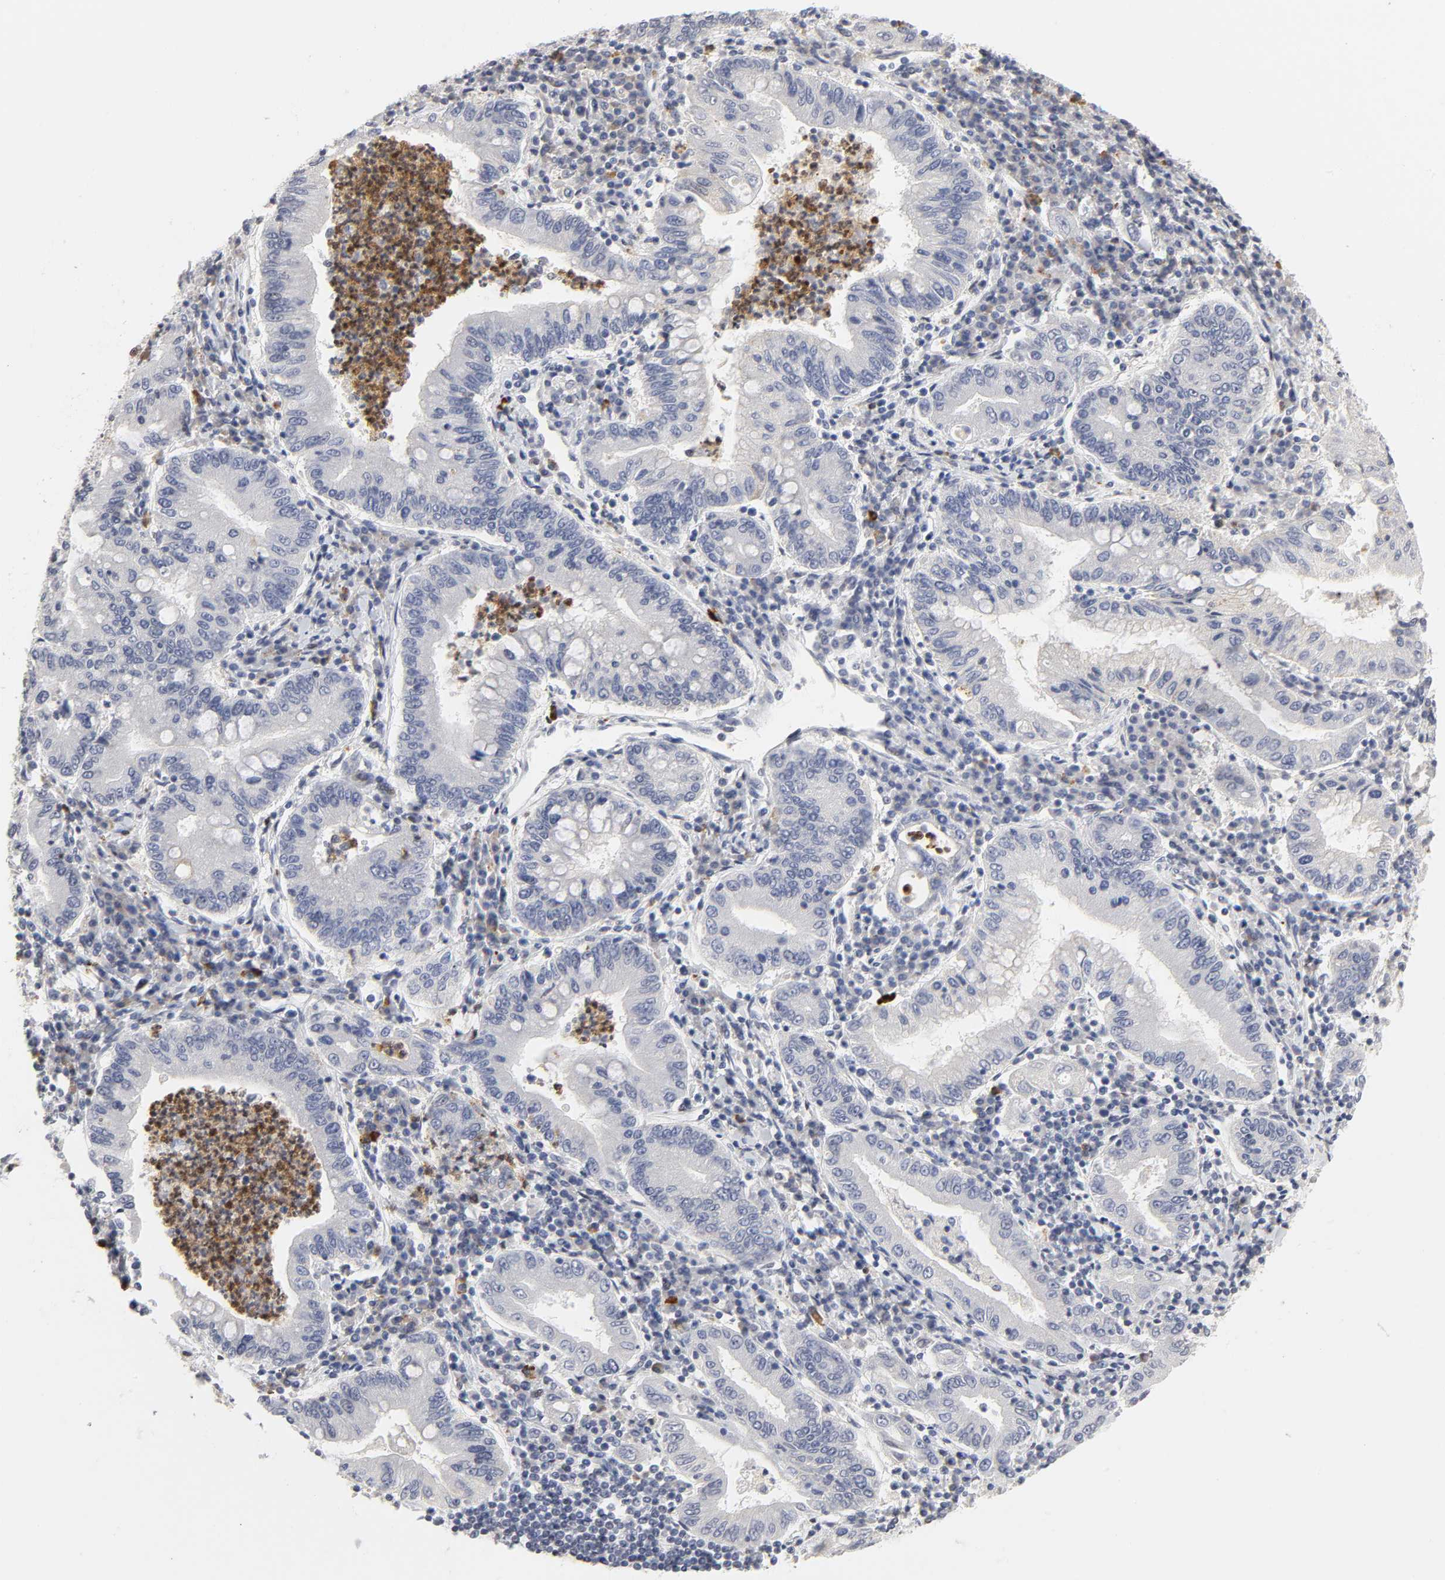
{"staining": {"intensity": "negative", "quantity": "none", "location": "none"}, "tissue": "stomach cancer", "cell_type": "Tumor cells", "image_type": "cancer", "snomed": [{"axis": "morphology", "description": "Normal tissue, NOS"}, {"axis": "morphology", "description": "Adenocarcinoma, NOS"}, {"axis": "topography", "description": "Esophagus"}, {"axis": "topography", "description": "Stomach, upper"}, {"axis": "topography", "description": "Peripheral nerve tissue"}], "caption": "DAB (3,3'-diaminobenzidine) immunohistochemical staining of human adenocarcinoma (stomach) displays no significant staining in tumor cells.", "gene": "CREBBP", "patient": {"sex": "male", "age": 62}}